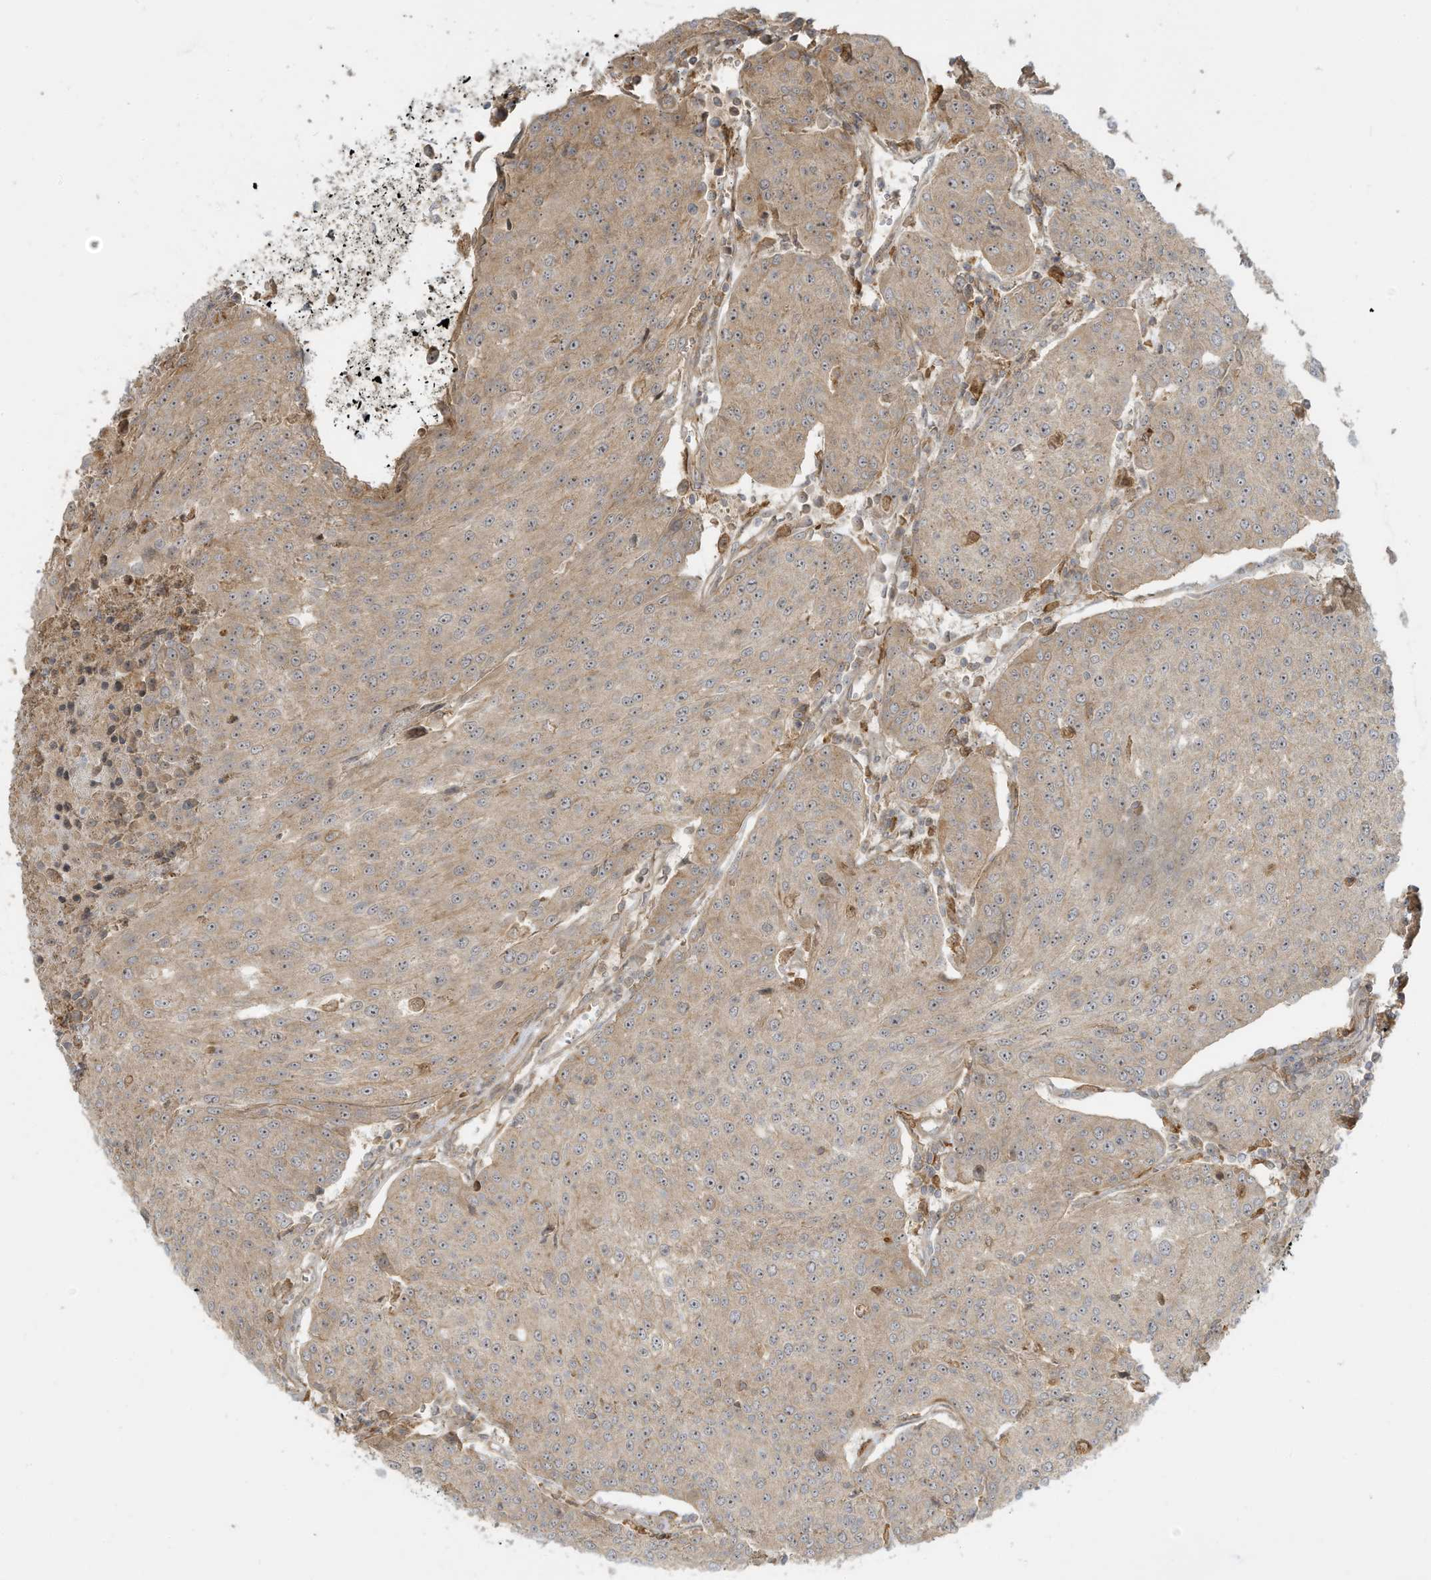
{"staining": {"intensity": "weak", "quantity": ">75%", "location": "cytoplasmic/membranous"}, "tissue": "urothelial cancer", "cell_type": "Tumor cells", "image_type": "cancer", "snomed": [{"axis": "morphology", "description": "Urothelial carcinoma, High grade"}, {"axis": "topography", "description": "Urinary bladder"}], "caption": "Brown immunohistochemical staining in high-grade urothelial carcinoma displays weak cytoplasmic/membranous expression in about >75% of tumor cells.", "gene": "ENTR1", "patient": {"sex": "female", "age": 85}}